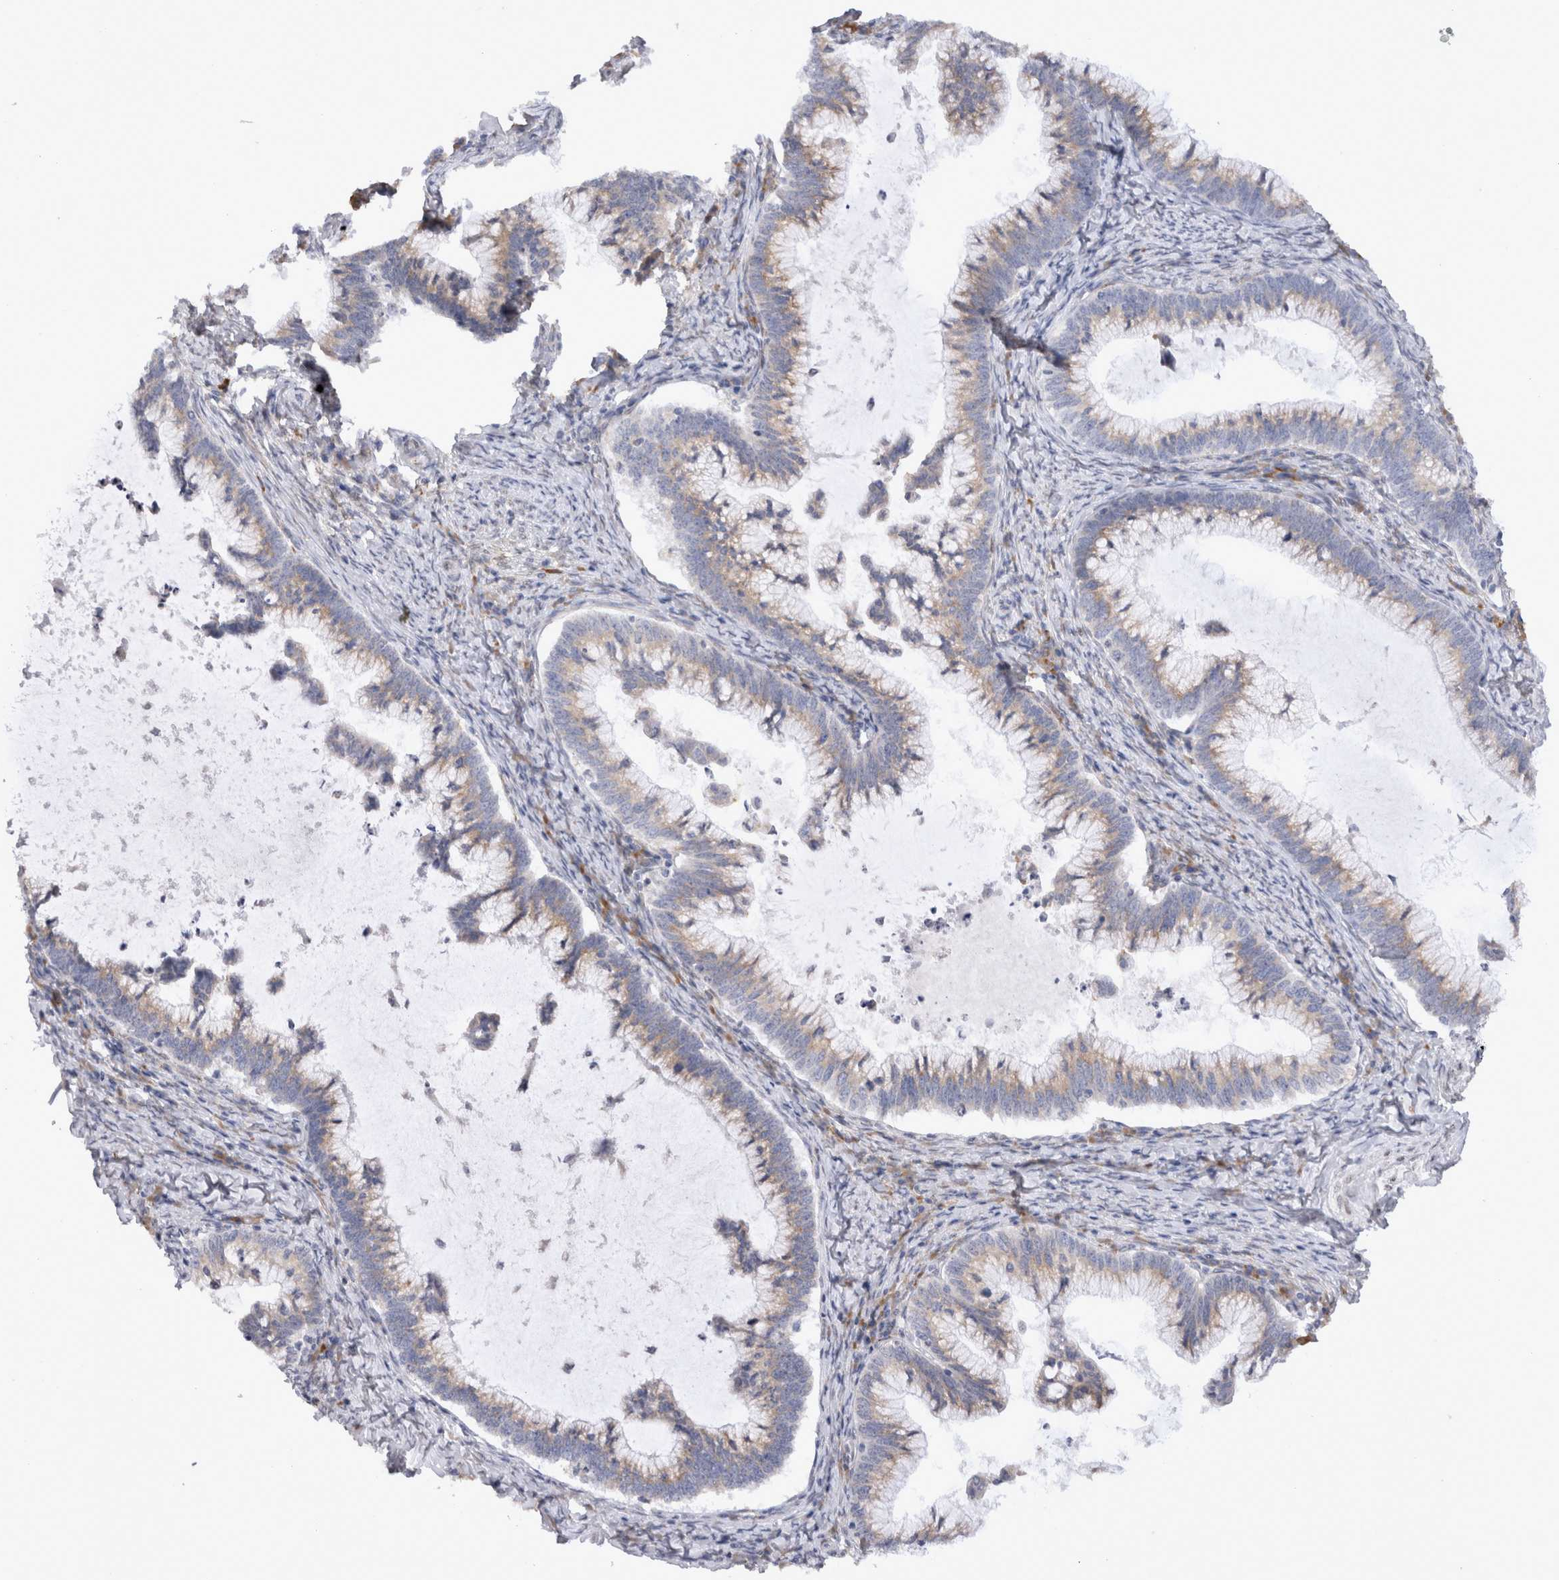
{"staining": {"intensity": "weak", "quantity": ">75%", "location": "cytoplasmic/membranous"}, "tissue": "cervical cancer", "cell_type": "Tumor cells", "image_type": "cancer", "snomed": [{"axis": "morphology", "description": "Adenocarcinoma, NOS"}, {"axis": "topography", "description": "Cervix"}], "caption": "The micrograph exhibits staining of cervical adenocarcinoma, revealing weak cytoplasmic/membranous protein expression (brown color) within tumor cells. The staining is performed using DAB (3,3'-diaminobenzidine) brown chromogen to label protein expression. The nuclei are counter-stained blue using hematoxylin.", "gene": "VCPIP1", "patient": {"sex": "female", "age": 36}}